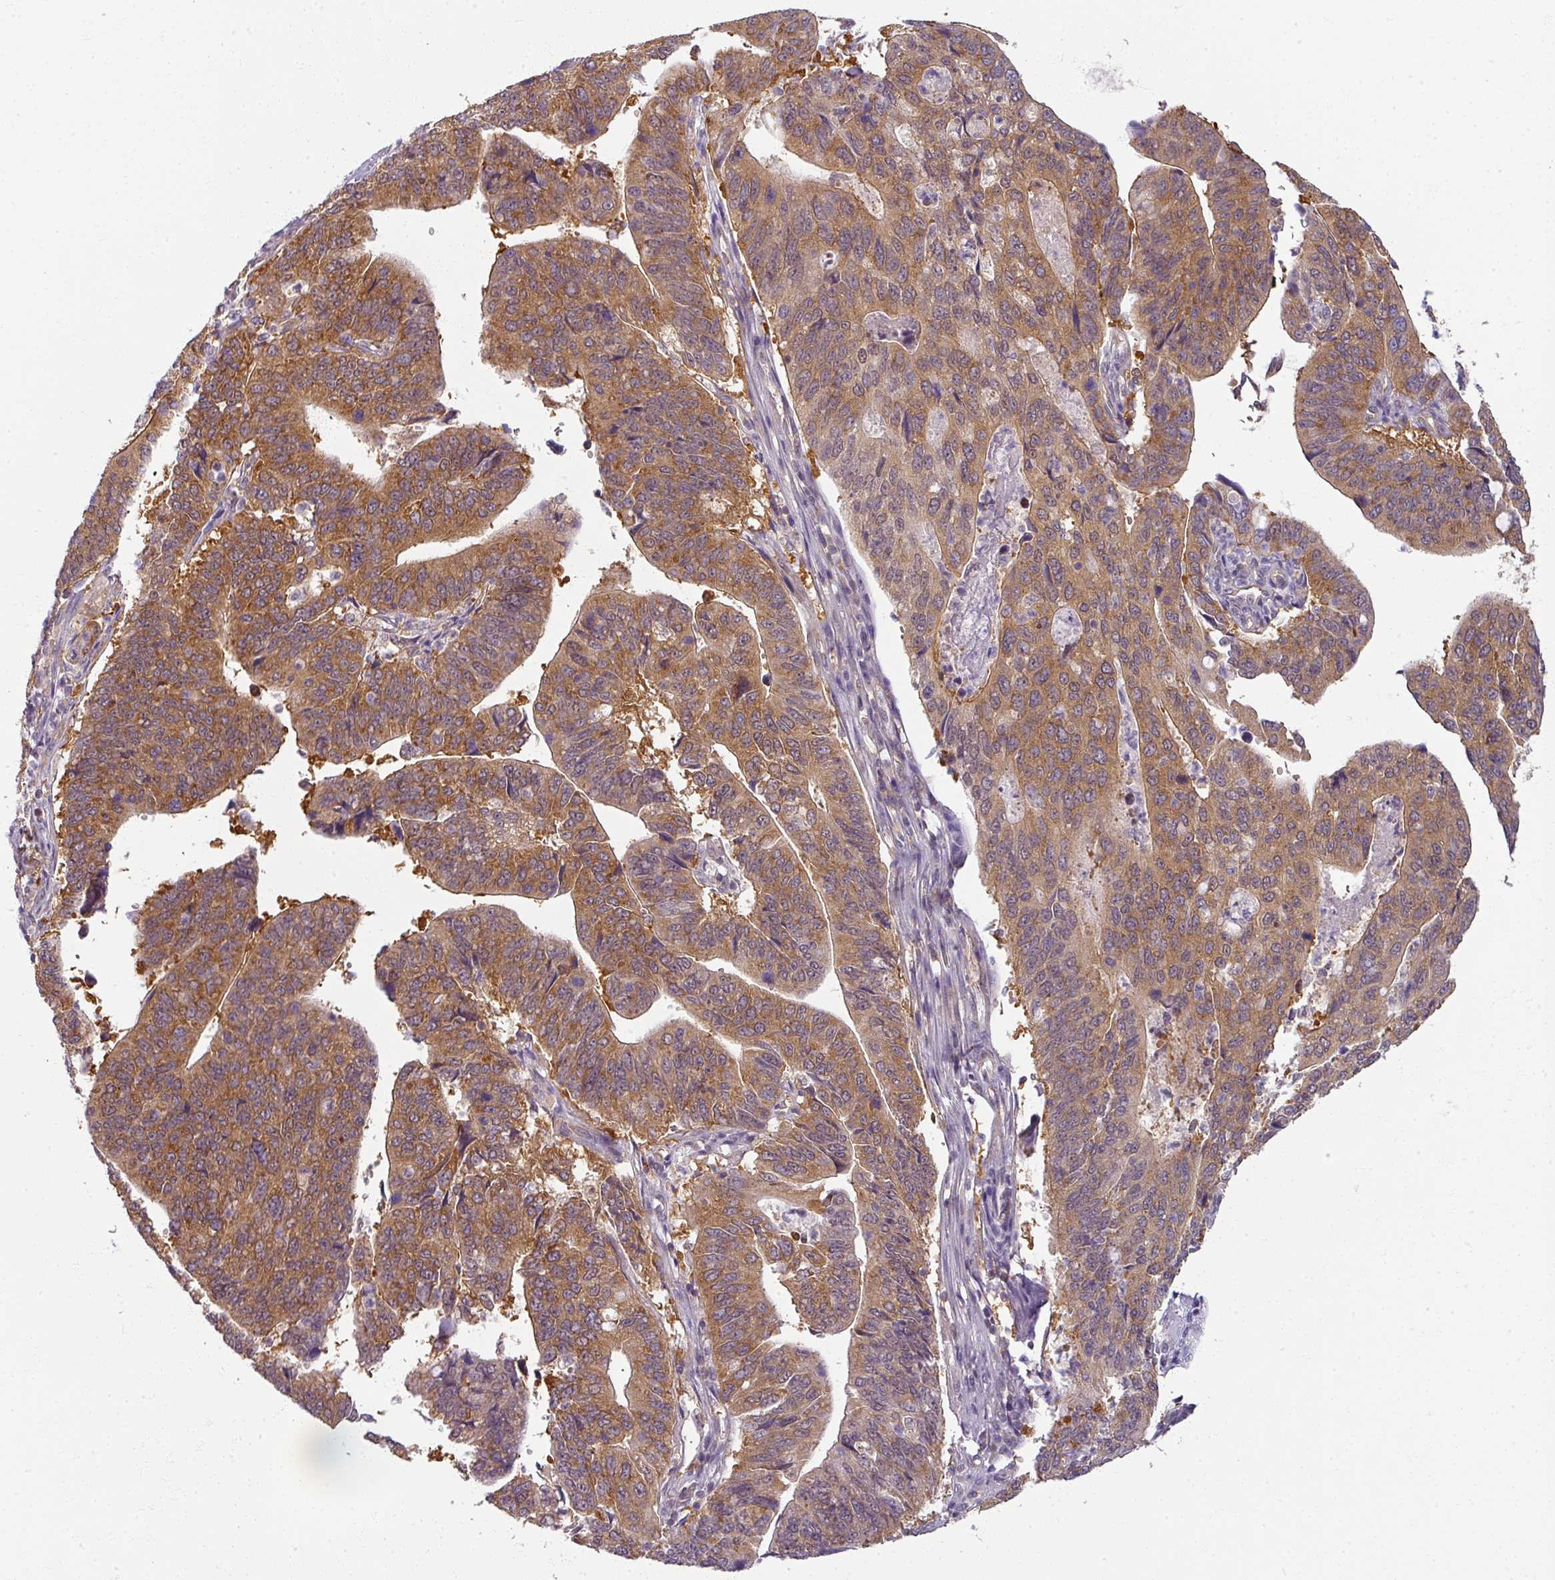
{"staining": {"intensity": "moderate", "quantity": ">75%", "location": "cytoplasmic/membranous"}, "tissue": "stomach cancer", "cell_type": "Tumor cells", "image_type": "cancer", "snomed": [{"axis": "morphology", "description": "Adenocarcinoma, NOS"}, {"axis": "topography", "description": "Stomach"}], "caption": "About >75% of tumor cells in human adenocarcinoma (stomach) show moderate cytoplasmic/membranous protein positivity as visualized by brown immunohistochemical staining.", "gene": "AGPAT4", "patient": {"sex": "male", "age": 59}}